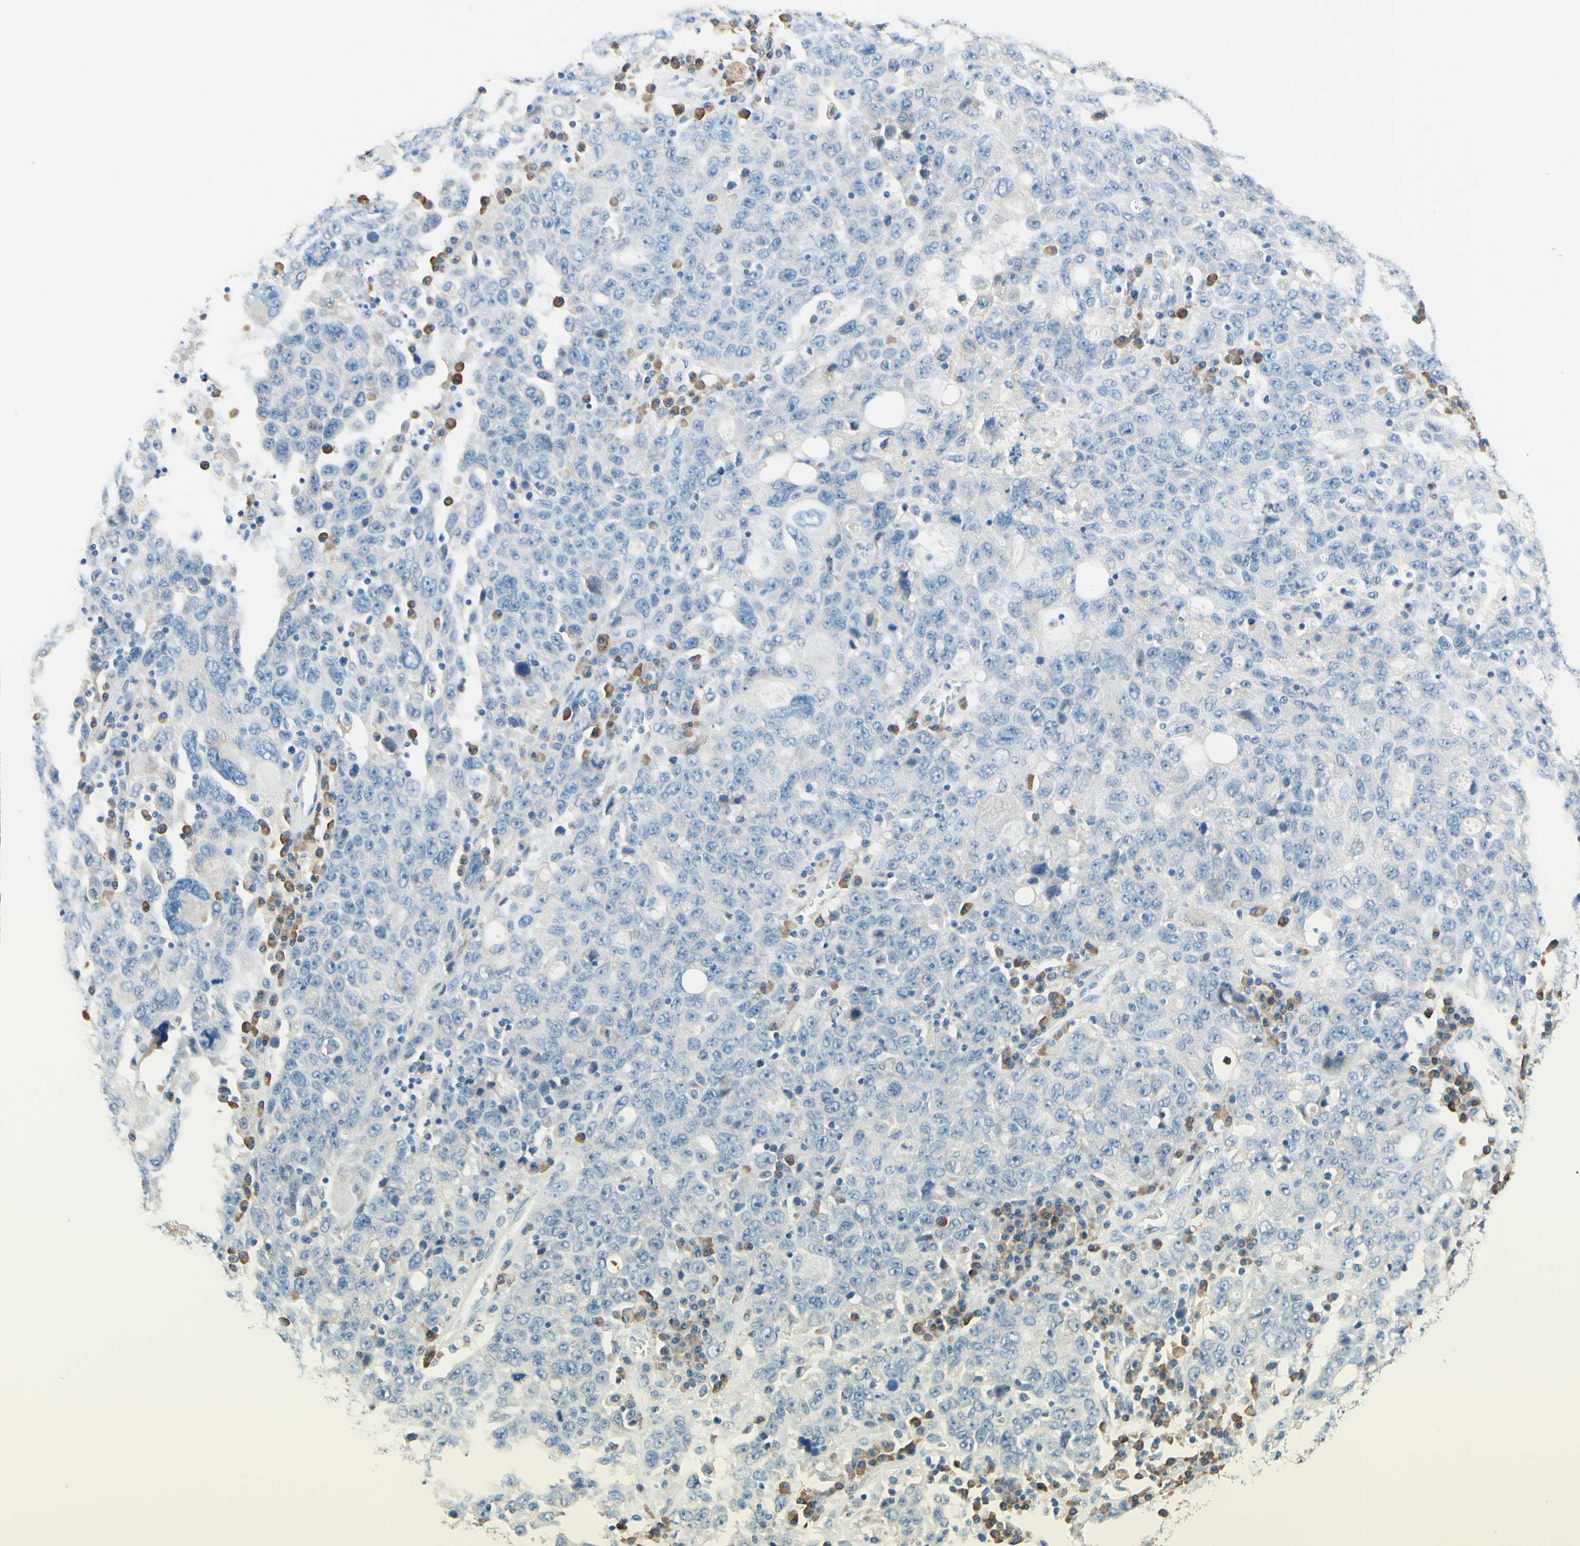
{"staining": {"intensity": "negative", "quantity": "none", "location": "none"}, "tissue": "ovarian cancer", "cell_type": "Tumor cells", "image_type": "cancer", "snomed": [{"axis": "morphology", "description": "Carcinoma, endometroid"}, {"axis": "topography", "description": "Ovary"}], "caption": "DAB (3,3'-diaminobenzidine) immunohistochemical staining of human ovarian cancer (endometroid carcinoma) reveals no significant staining in tumor cells. (Stains: DAB (3,3'-diaminobenzidine) IHC with hematoxylin counter stain, Microscopy: brightfield microscopy at high magnification).", "gene": "PASD1", "patient": {"sex": "female", "age": 62}}